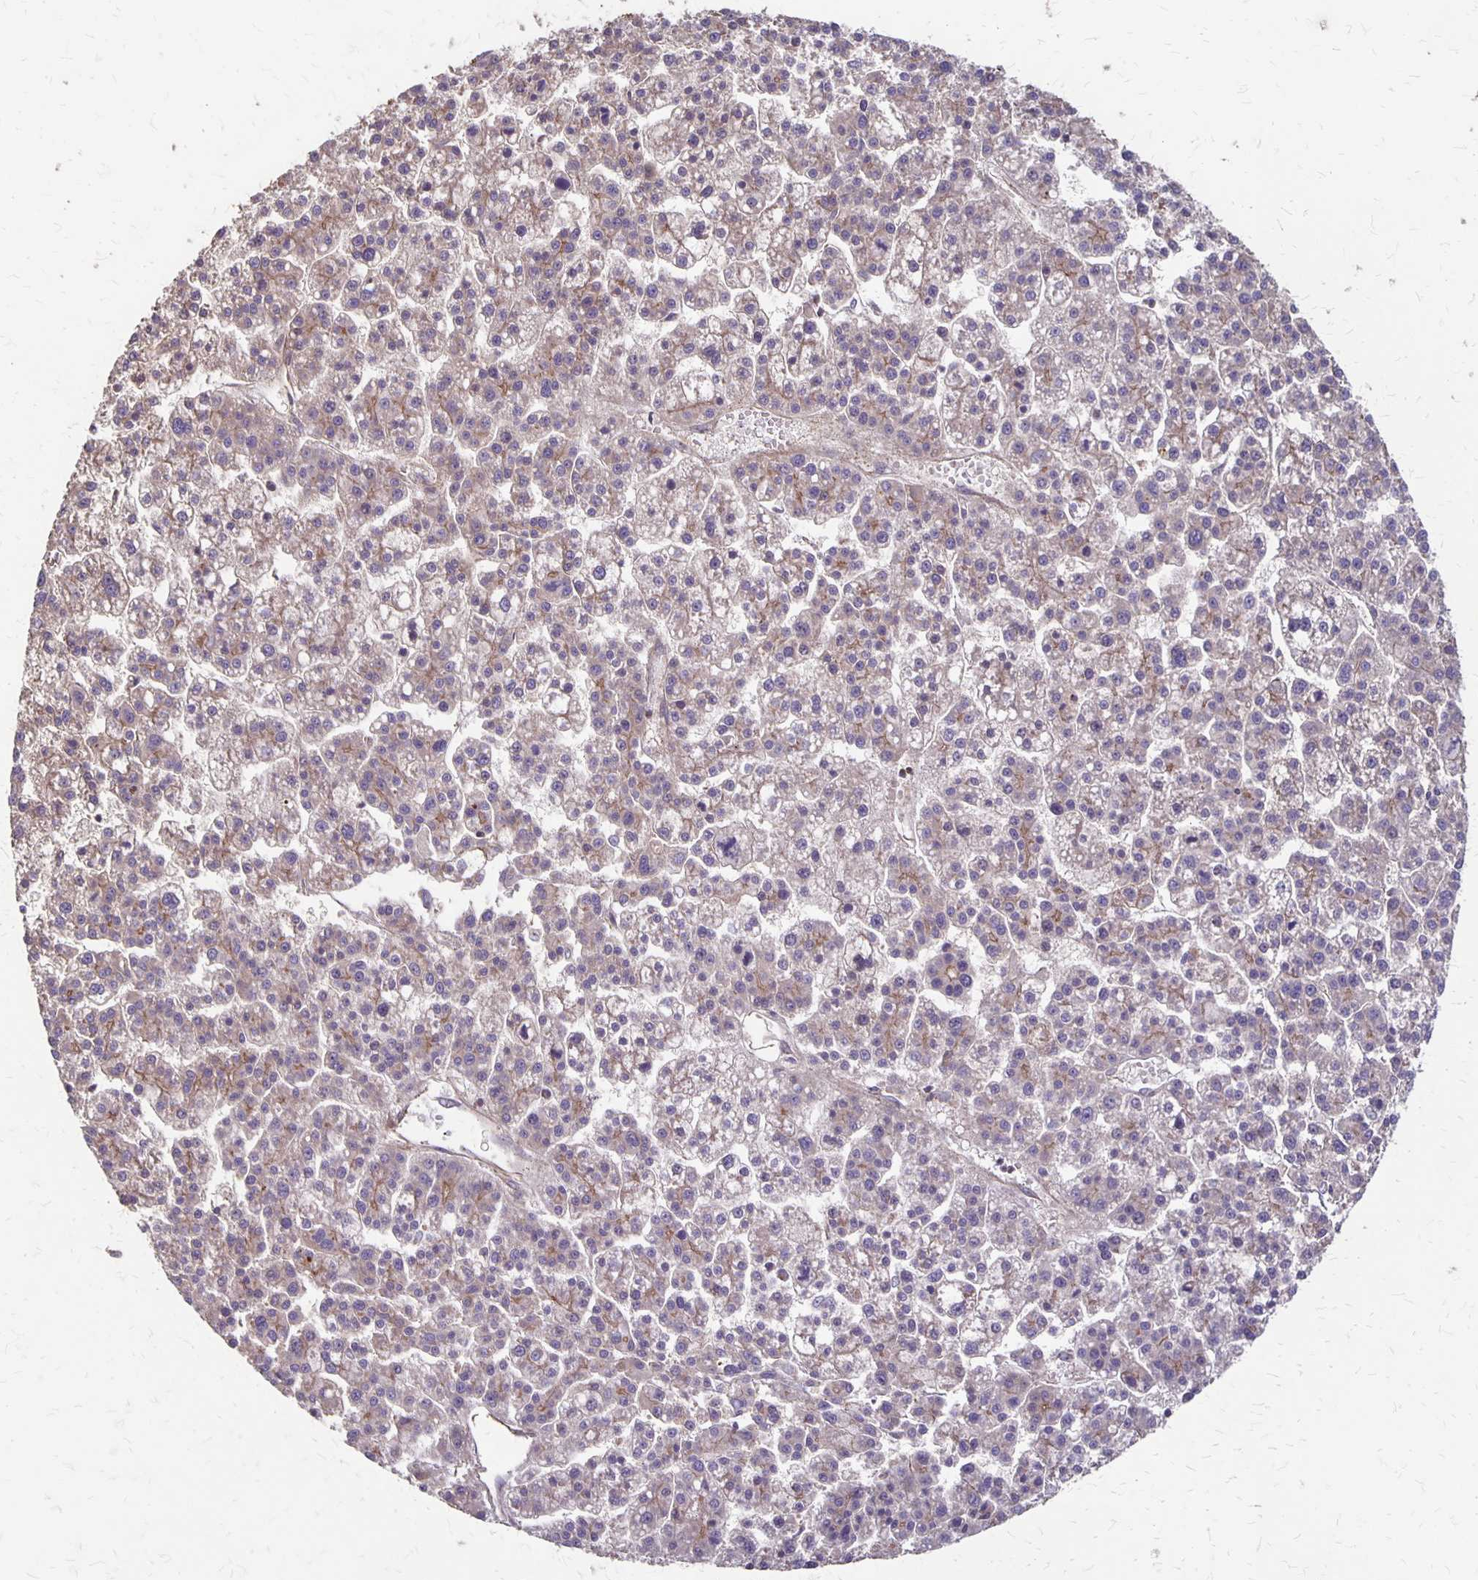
{"staining": {"intensity": "weak", "quantity": "<25%", "location": "cytoplasmic/membranous"}, "tissue": "liver cancer", "cell_type": "Tumor cells", "image_type": "cancer", "snomed": [{"axis": "morphology", "description": "Carcinoma, Hepatocellular, NOS"}, {"axis": "topography", "description": "Liver"}], "caption": "IHC histopathology image of neoplastic tissue: human liver hepatocellular carcinoma stained with DAB (3,3'-diaminobenzidine) displays no significant protein staining in tumor cells. (Brightfield microscopy of DAB (3,3'-diaminobenzidine) immunohistochemistry at high magnification).", "gene": "PROM2", "patient": {"sex": "female", "age": 58}}